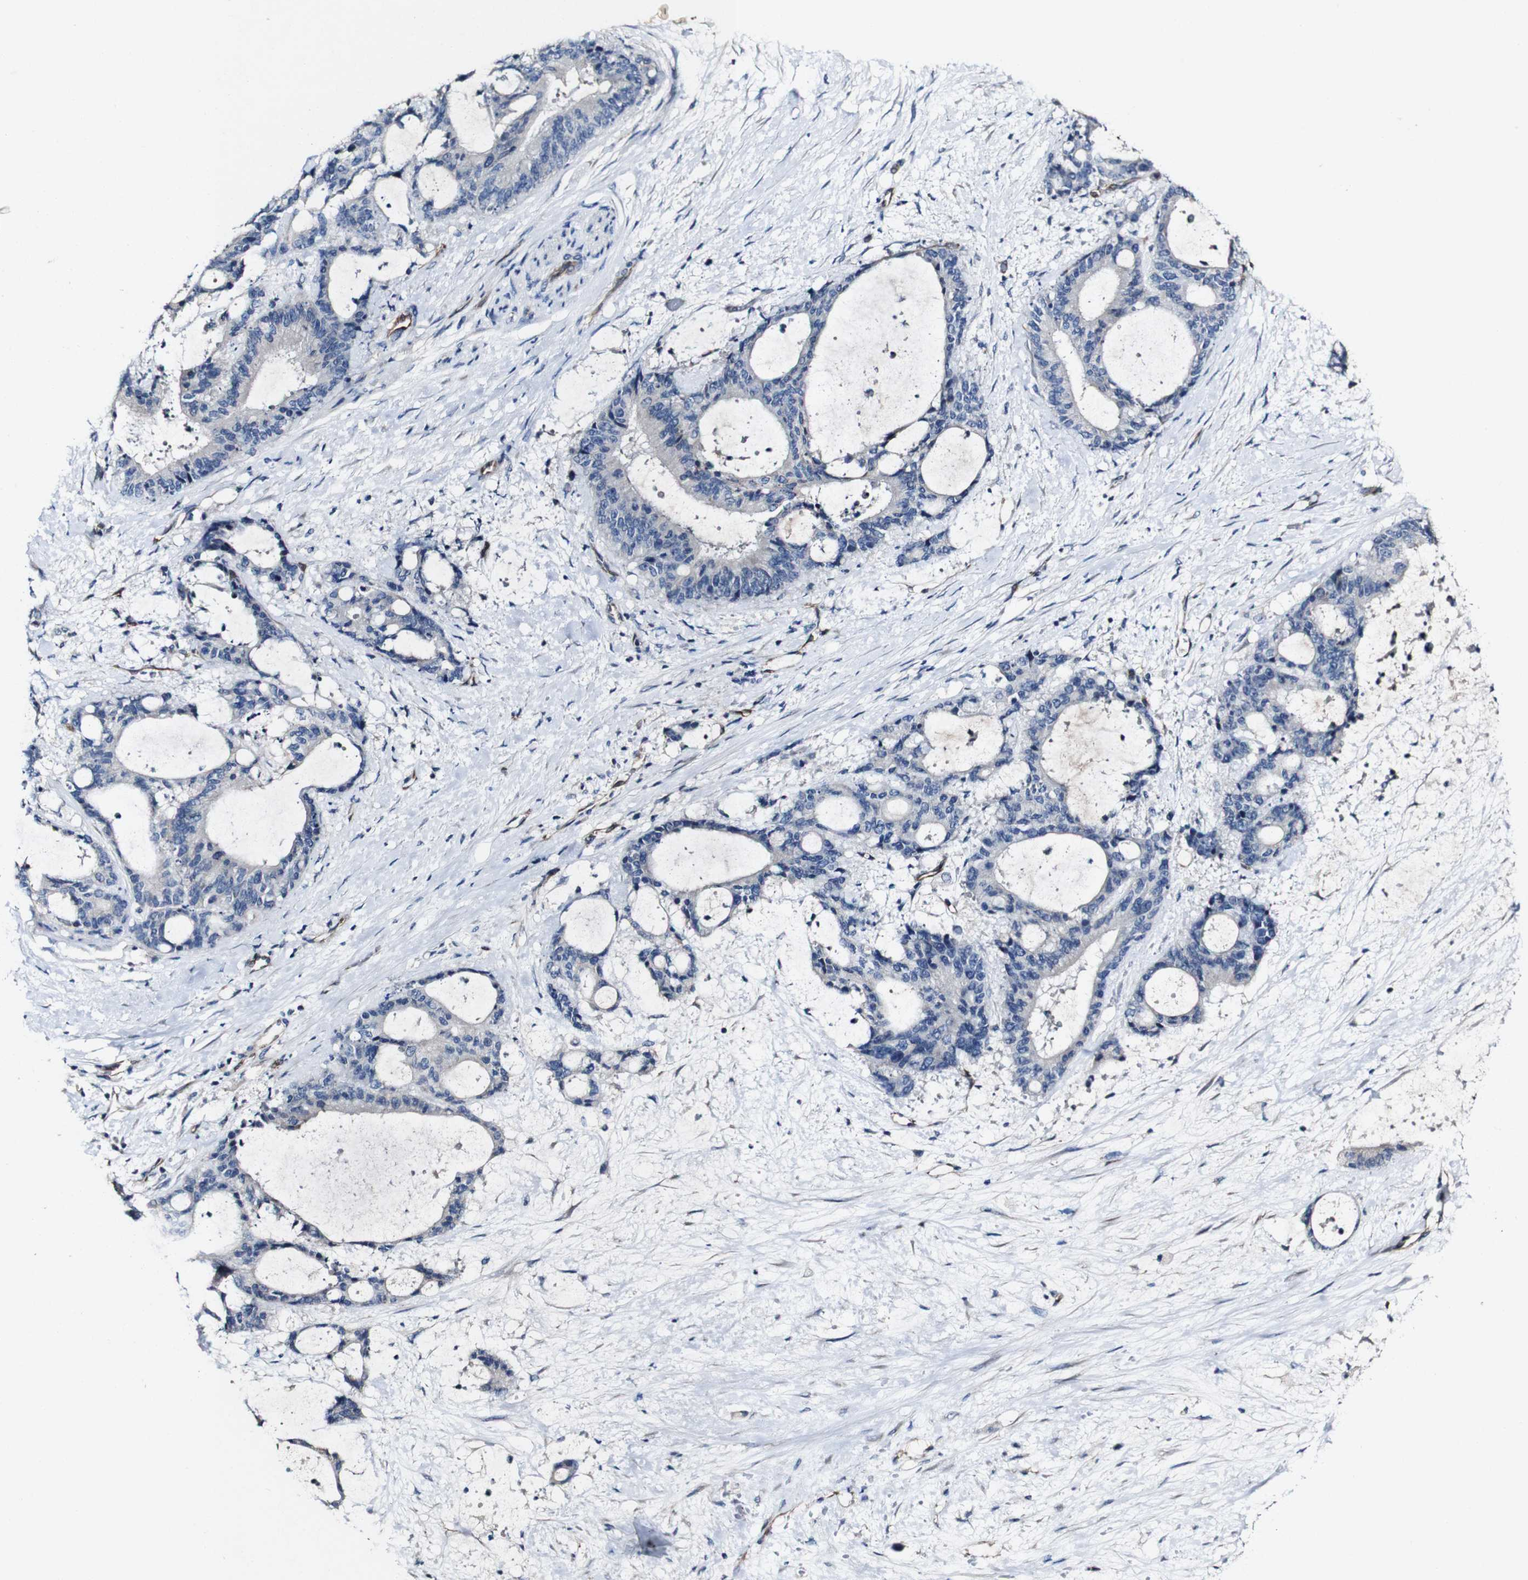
{"staining": {"intensity": "negative", "quantity": "none", "location": "none"}, "tissue": "liver cancer", "cell_type": "Tumor cells", "image_type": "cancer", "snomed": [{"axis": "morphology", "description": "Normal tissue, NOS"}, {"axis": "morphology", "description": "Cholangiocarcinoma"}, {"axis": "topography", "description": "Liver"}, {"axis": "topography", "description": "Peripheral nerve tissue"}], "caption": "DAB immunohistochemical staining of liver cancer (cholangiocarcinoma) displays no significant positivity in tumor cells.", "gene": "GRAMD1A", "patient": {"sex": "female", "age": 73}}